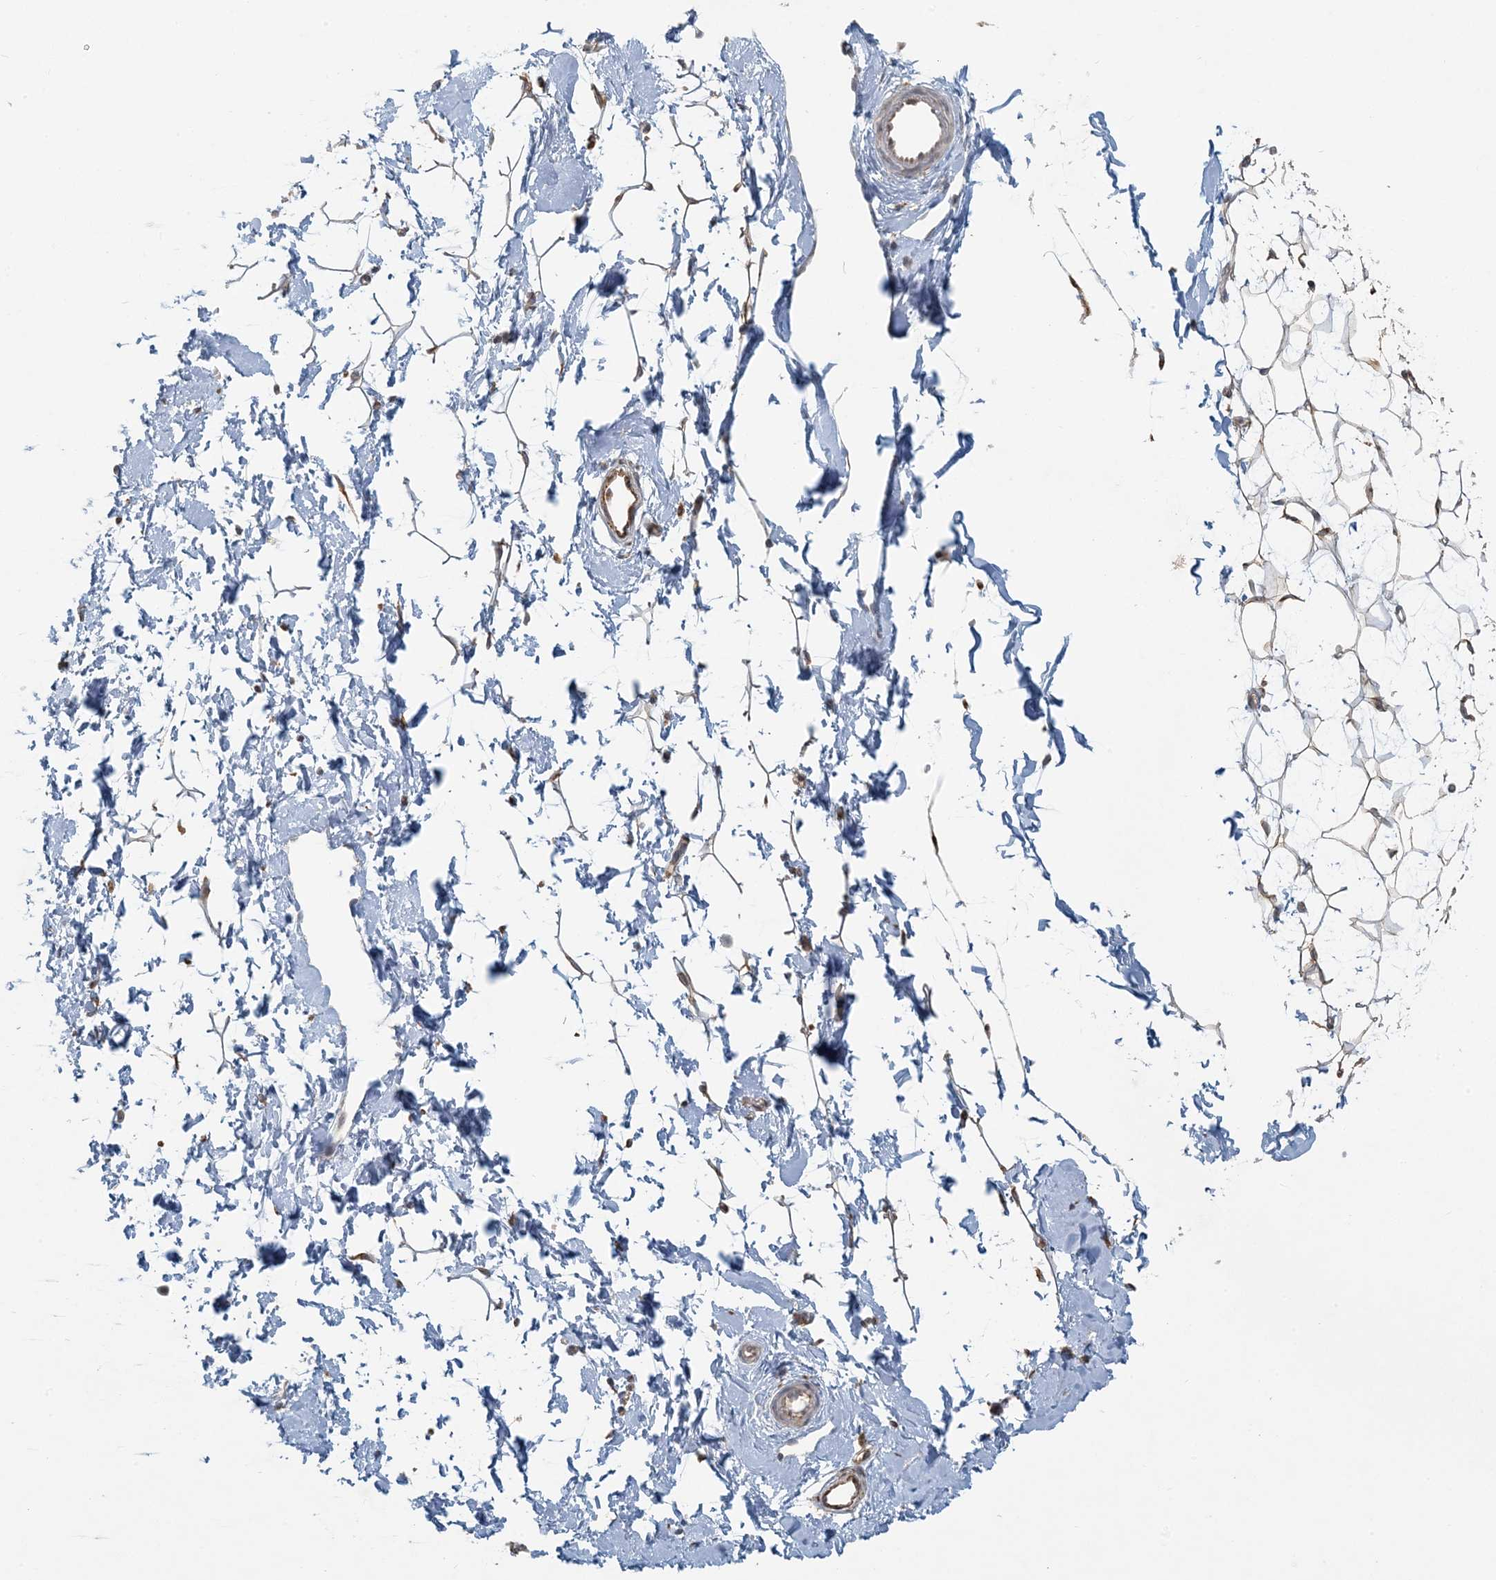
{"staining": {"intensity": "weak", "quantity": "25%-75%", "location": "cytoplasmic/membranous"}, "tissue": "adipose tissue", "cell_type": "Adipocytes", "image_type": "normal", "snomed": [{"axis": "morphology", "description": "Normal tissue, NOS"}, {"axis": "topography", "description": "Breast"}], "caption": "The image demonstrates immunohistochemical staining of unremarkable adipose tissue. There is weak cytoplasmic/membranous expression is present in about 25%-75% of adipocytes.", "gene": "HACL1", "patient": {"sex": "female", "age": 23}}